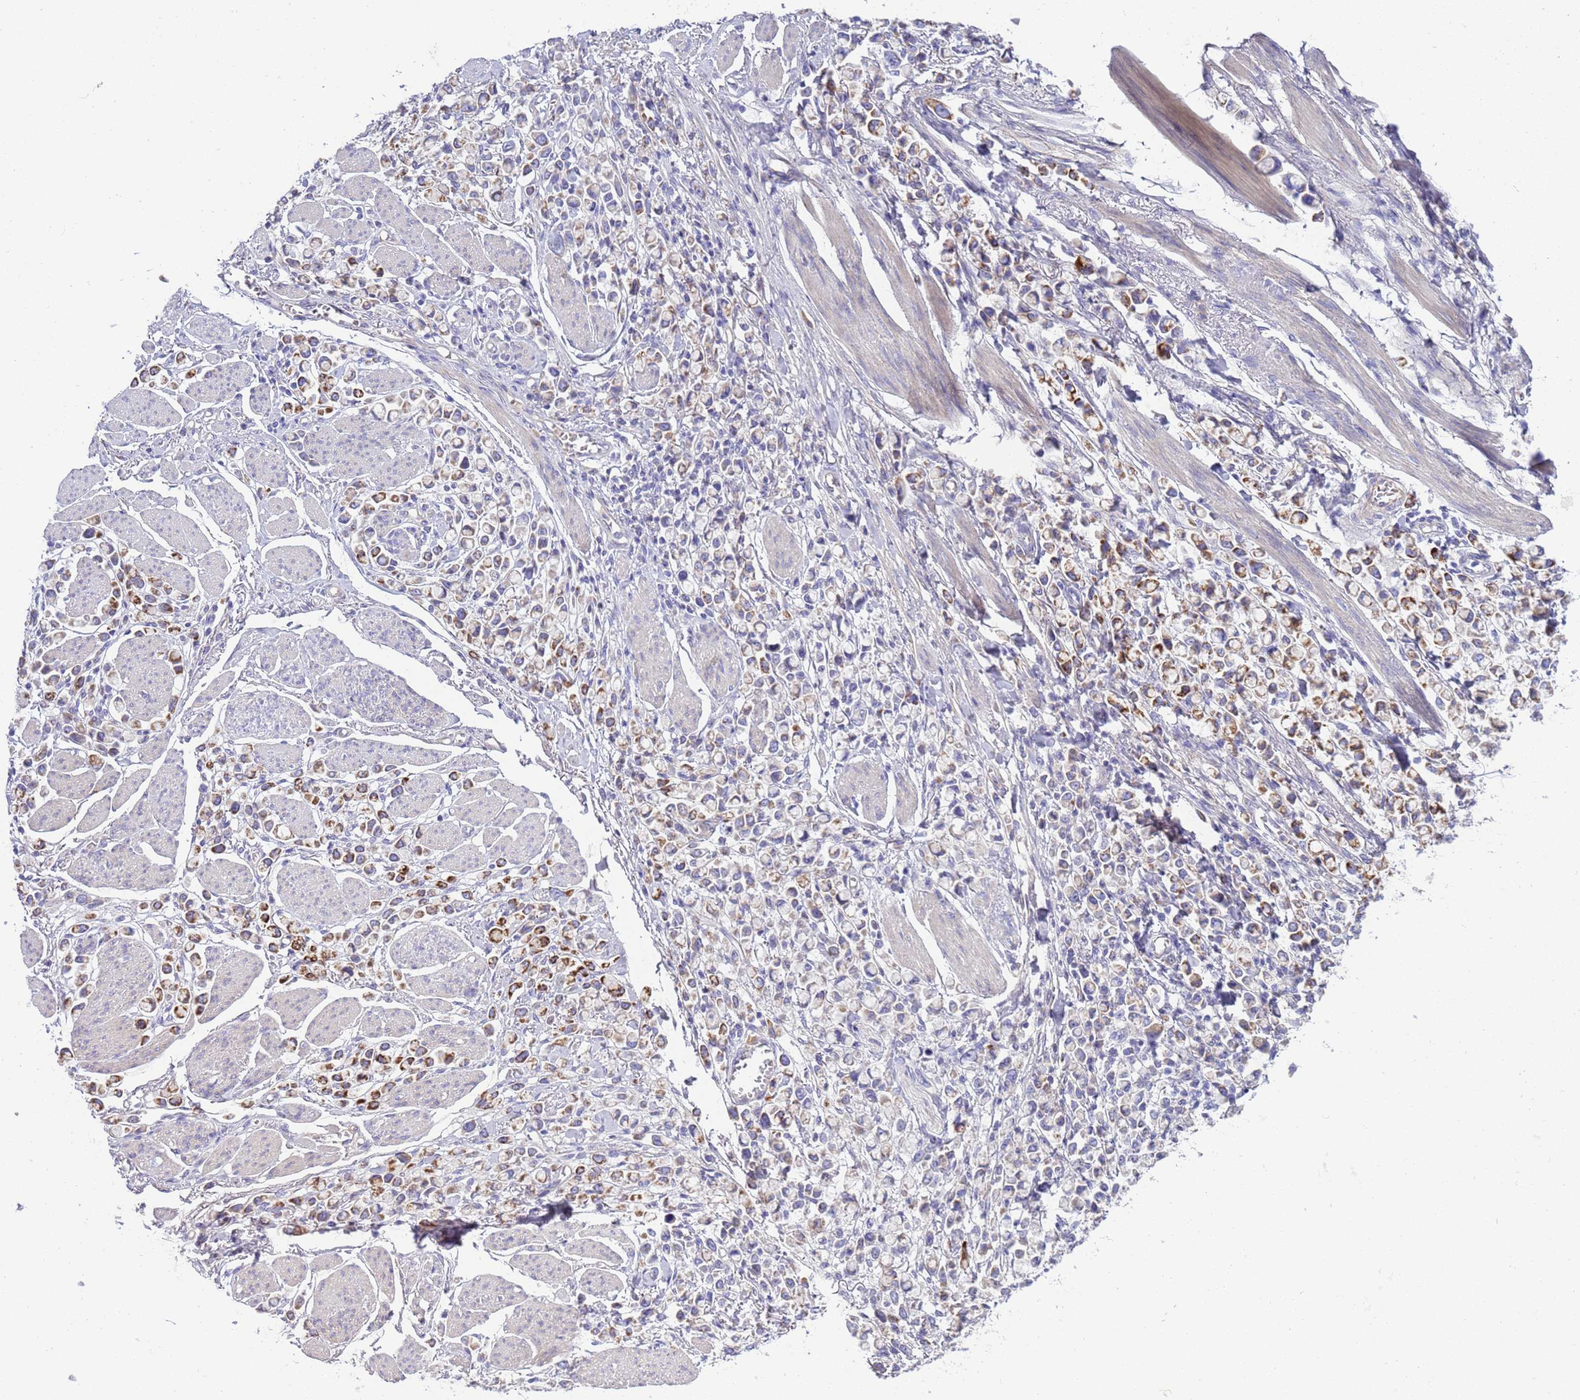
{"staining": {"intensity": "moderate", "quantity": "<25%", "location": "cytoplasmic/membranous"}, "tissue": "stomach cancer", "cell_type": "Tumor cells", "image_type": "cancer", "snomed": [{"axis": "morphology", "description": "Adenocarcinoma, NOS"}, {"axis": "topography", "description": "Stomach"}], "caption": "Immunohistochemical staining of stomach cancer displays low levels of moderate cytoplasmic/membranous staining in approximately <25% of tumor cells. The staining was performed using DAB, with brown indicating positive protein expression. Nuclei are stained blue with hematoxylin.", "gene": "RIPPLY2", "patient": {"sex": "female", "age": 81}}